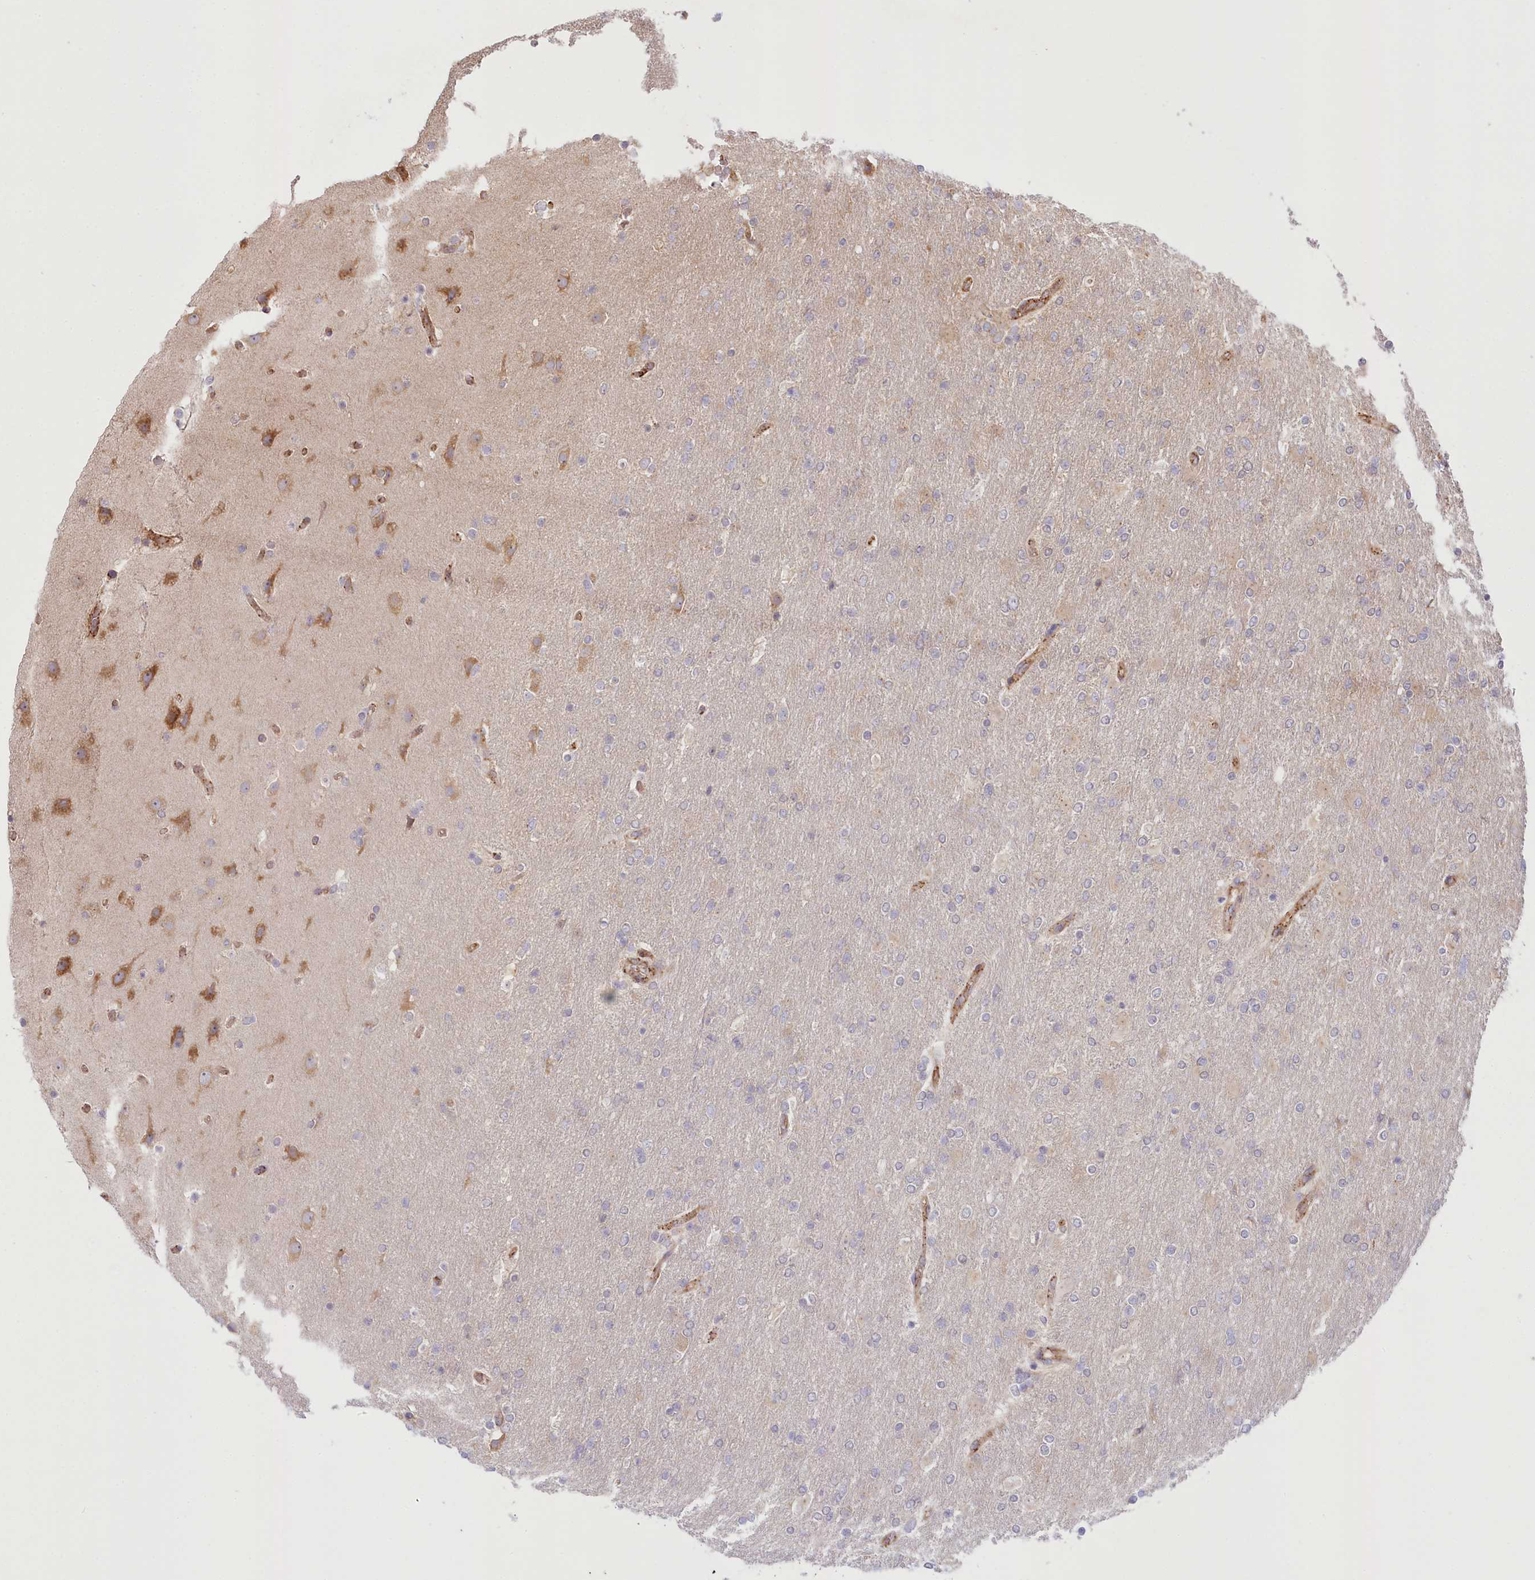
{"staining": {"intensity": "negative", "quantity": "none", "location": "none"}, "tissue": "glioma", "cell_type": "Tumor cells", "image_type": "cancer", "snomed": [{"axis": "morphology", "description": "Glioma, malignant, High grade"}, {"axis": "topography", "description": "Cerebral cortex"}], "caption": "Immunohistochemistry micrograph of high-grade glioma (malignant) stained for a protein (brown), which demonstrates no expression in tumor cells.", "gene": "COMMD3", "patient": {"sex": "female", "age": 36}}